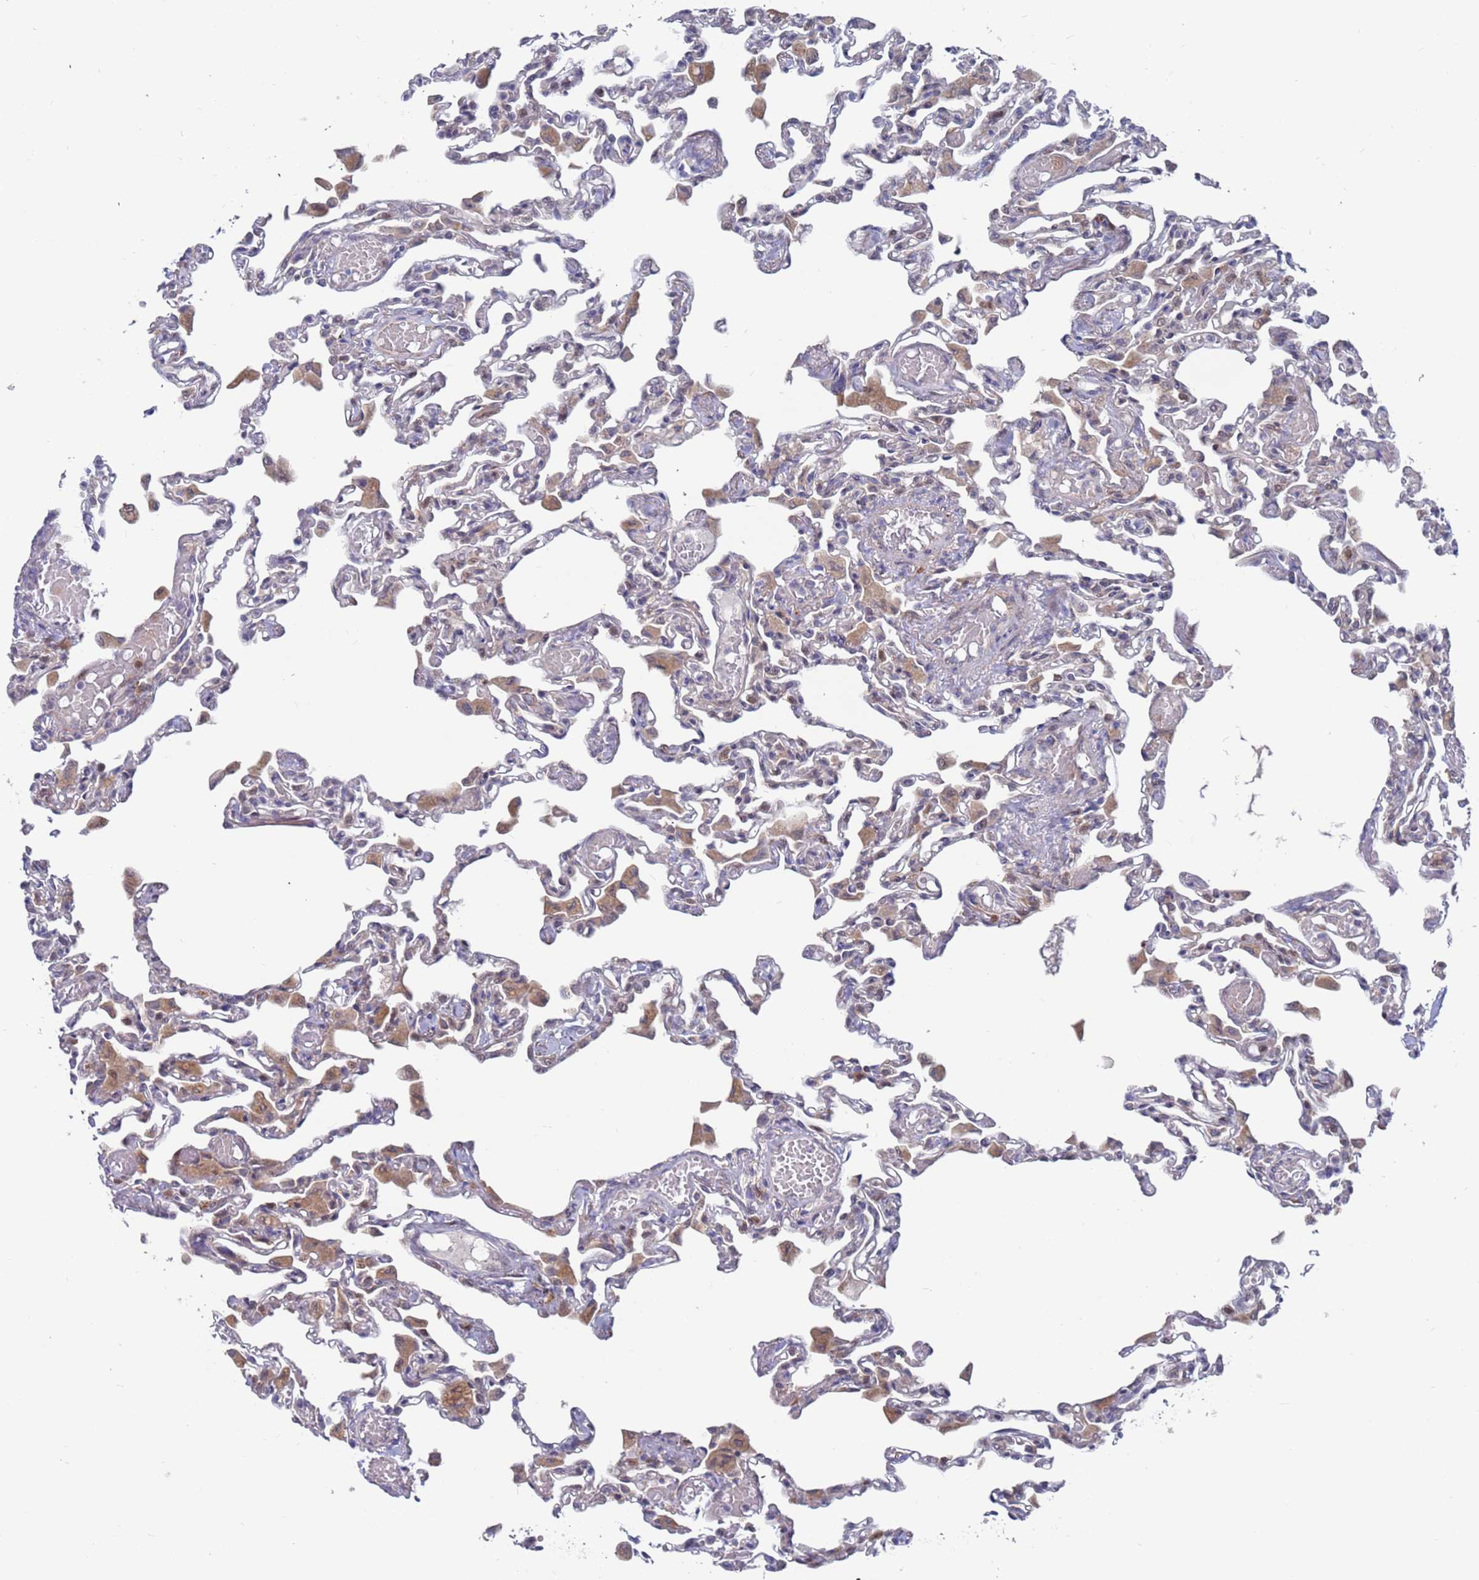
{"staining": {"intensity": "negative", "quantity": "none", "location": "none"}, "tissue": "lung", "cell_type": "Alveolar cells", "image_type": "normal", "snomed": [{"axis": "morphology", "description": "Normal tissue, NOS"}, {"axis": "topography", "description": "Bronchus"}, {"axis": "topography", "description": "Lung"}], "caption": "IHC of benign lung reveals no staining in alveolar cells. (DAB (3,3'-diaminobenzidine) immunohistochemistry, high magnification).", "gene": "FBXO27", "patient": {"sex": "female", "age": 49}}